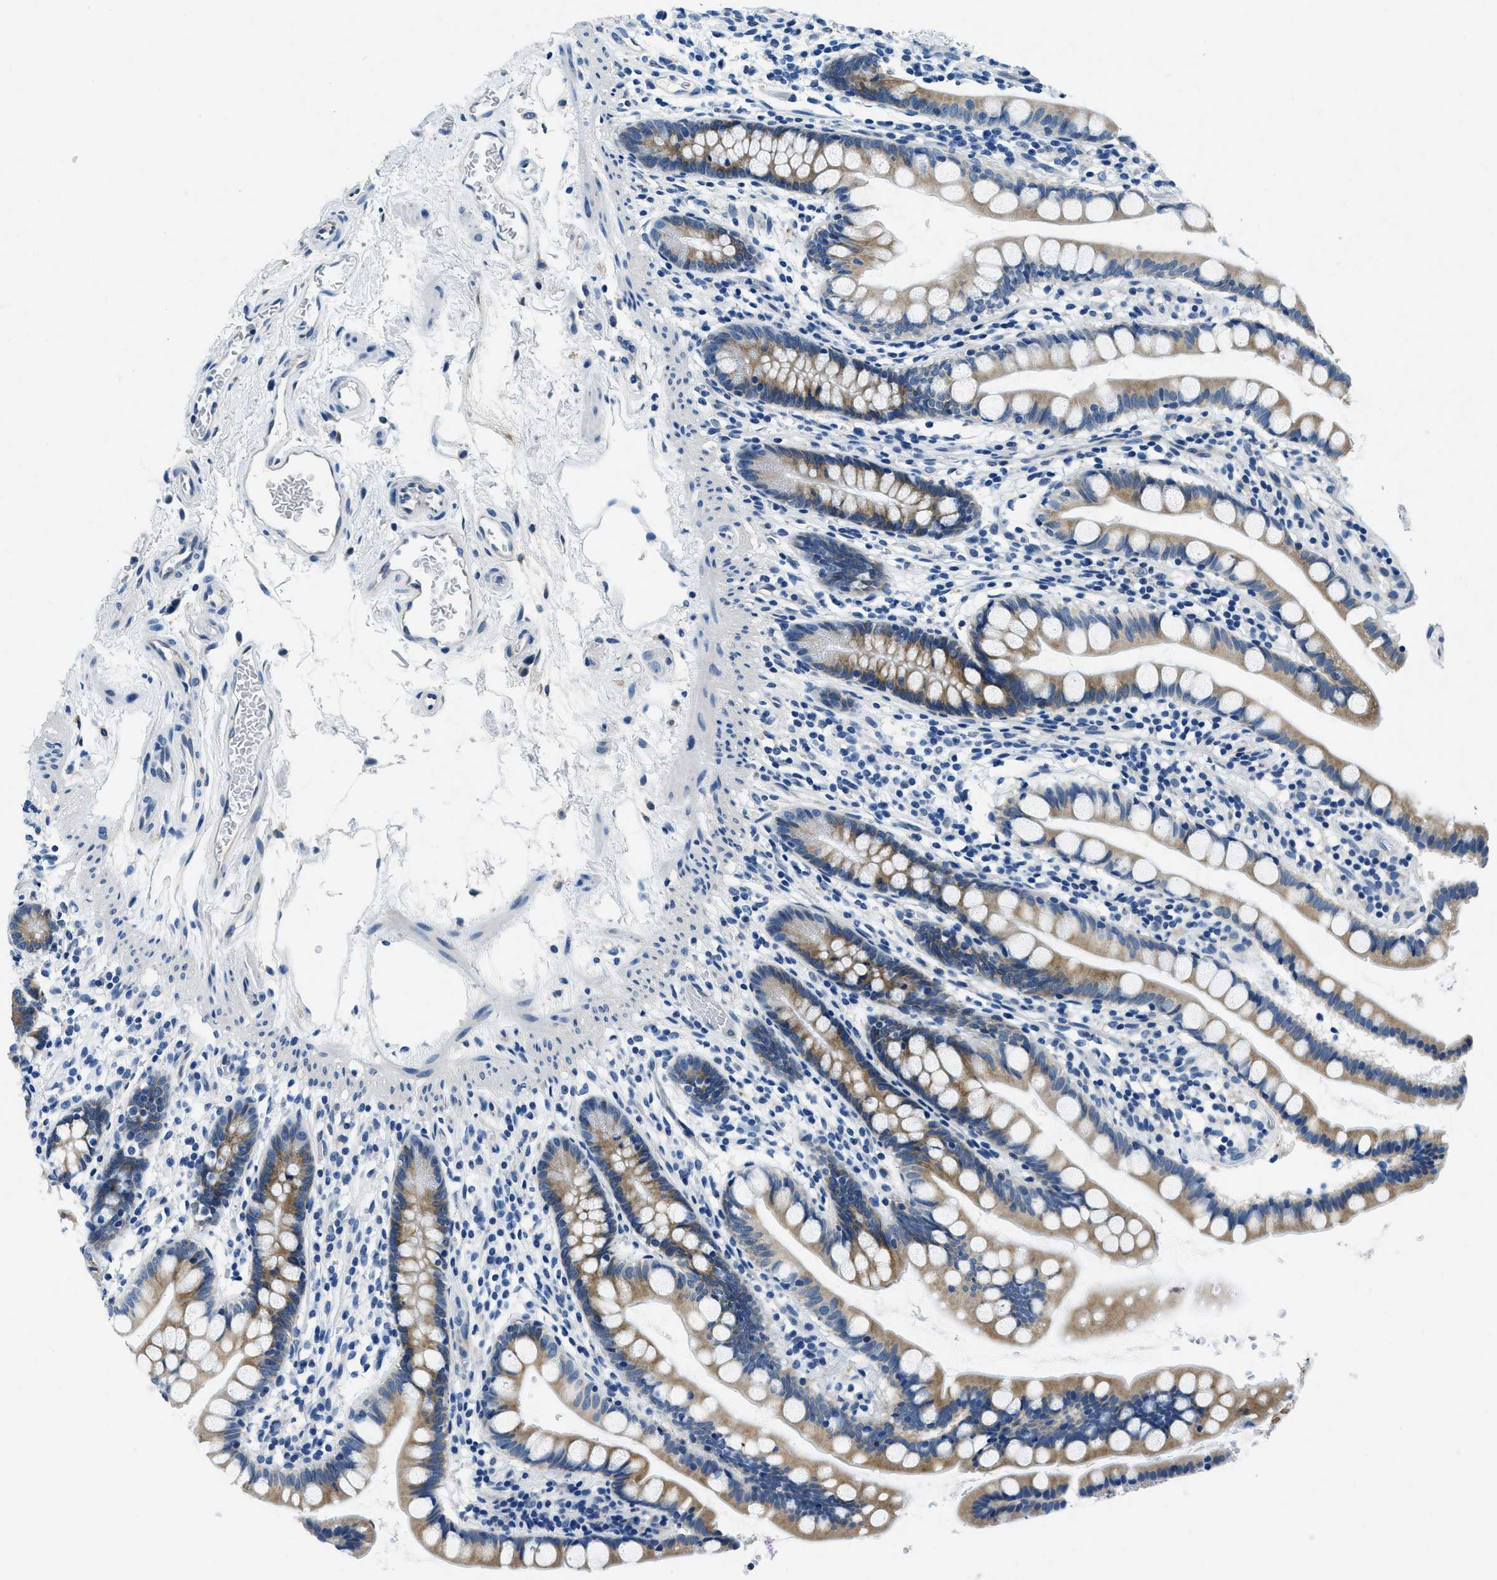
{"staining": {"intensity": "moderate", "quantity": ">75%", "location": "cytoplasmic/membranous"}, "tissue": "small intestine", "cell_type": "Glandular cells", "image_type": "normal", "snomed": [{"axis": "morphology", "description": "Normal tissue, NOS"}, {"axis": "topography", "description": "Small intestine"}], "caption": "Immunohistochemistry of unremarkable small intestine exhibits medium levels of moderate cytoplasmic/membranous positivity in about >75% of glandular cells. (DAB IHC with brightfield microscopy, high magnification).", "gene": "UBAC2", "patient": {"sex": "female", "age": 84}}